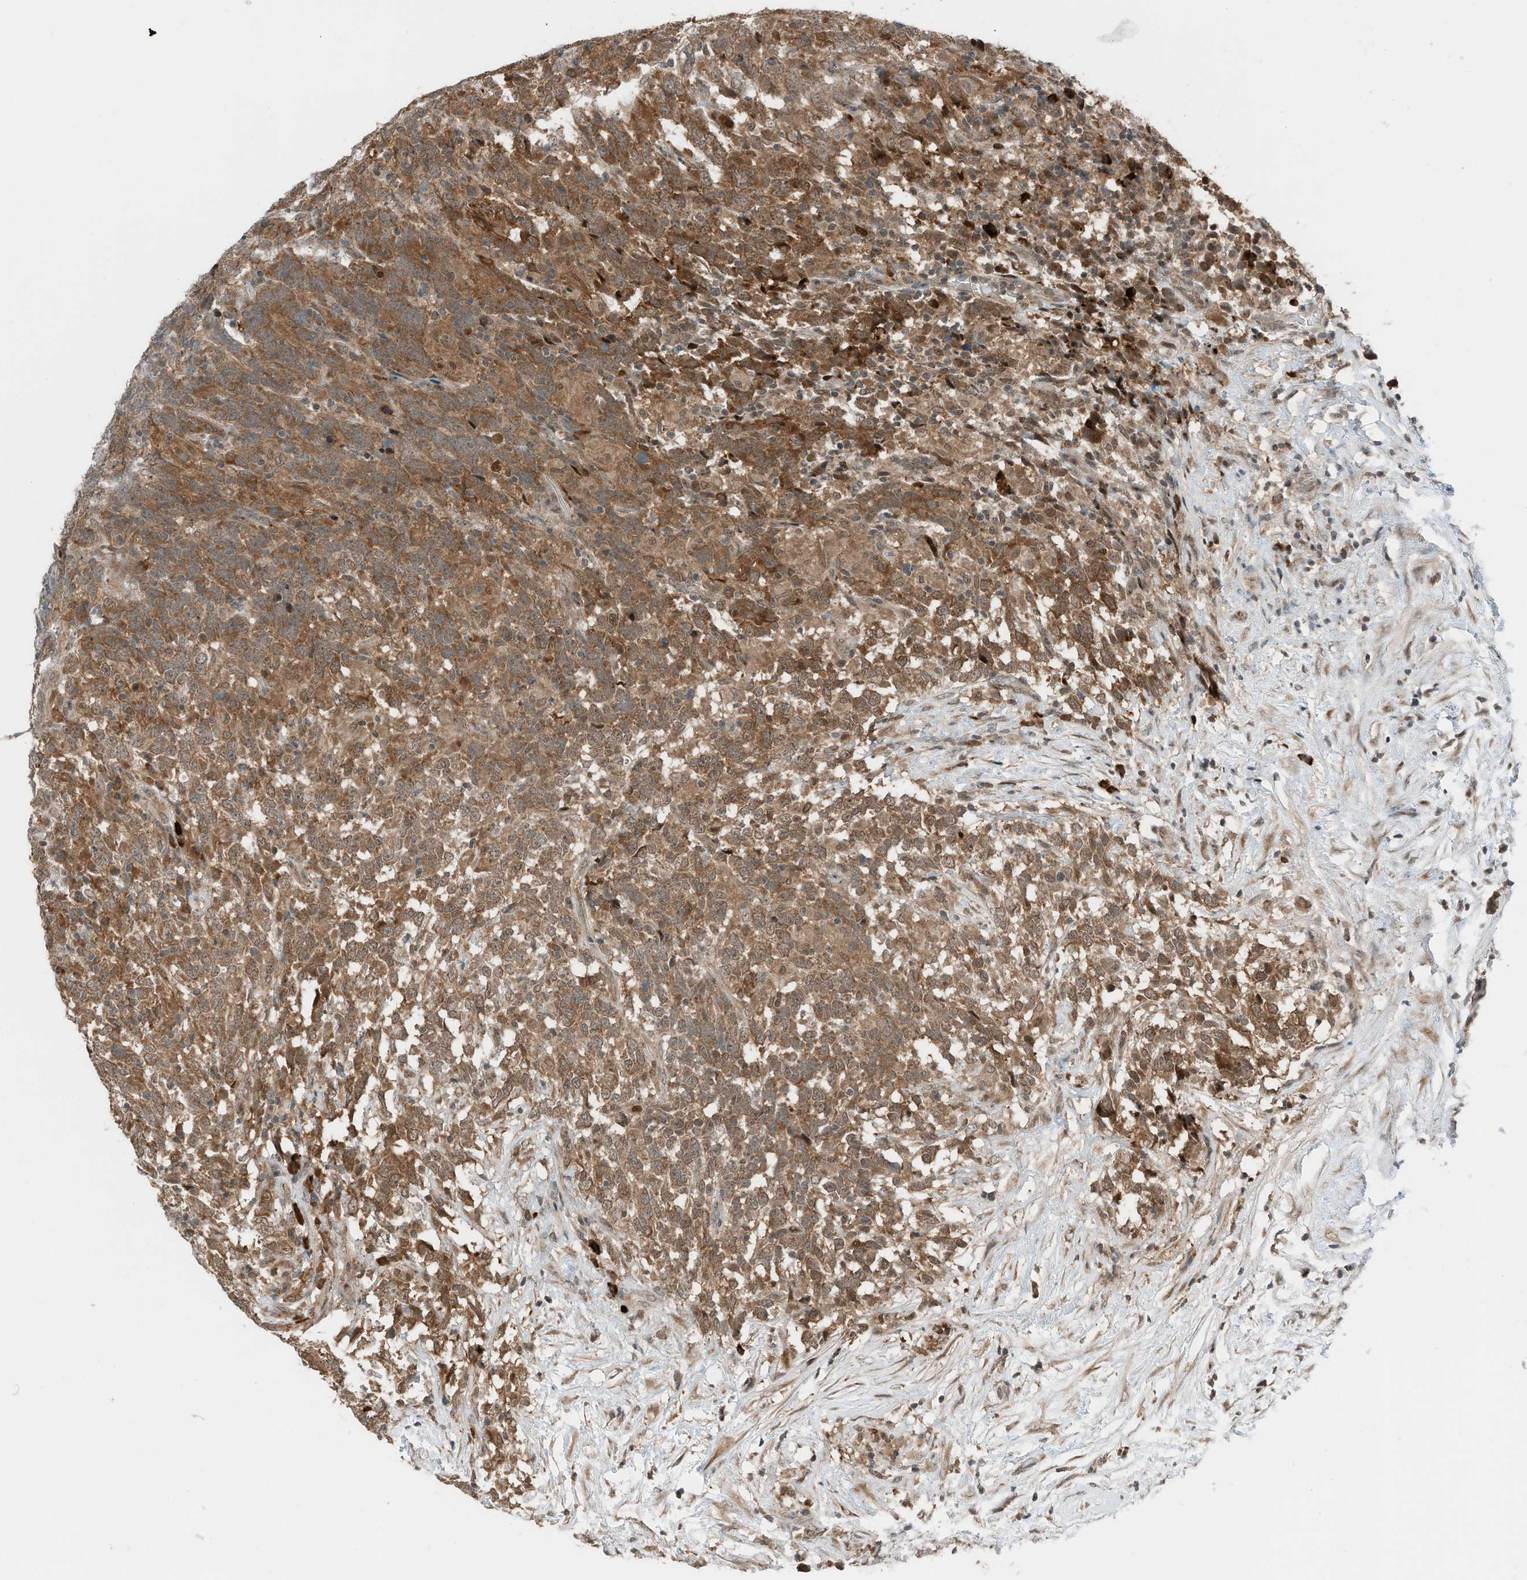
{"staining": {"intensity": "moderate", "quantity": ">75%", "location": "cytoplasmic/membranous,nuclear"}, "tissue": "testis cancer", "cell_type": "Tumor cells", "image_type": "cancer", "snomed": [{"axis": "morphology", "description": "Carcinoma, Embryonal, NOS"}, {"axis": "topography", "description": "Testis"}], "caption": "Immunohistochemical staining of human testis cancer demonstrates medium levels of moderate cytoplasmic/membranous and nuclear staining in approximately >75% of tumor cells. The staining was performed using DAB (3,3'-diaminobenzidine) to visualize the protein expression in brown, while the nuclei were stained in blue with hematoxylin (Magnification: 20x).", "gene": "RMND1", "patient": {"sex": "male", "age": 26}}